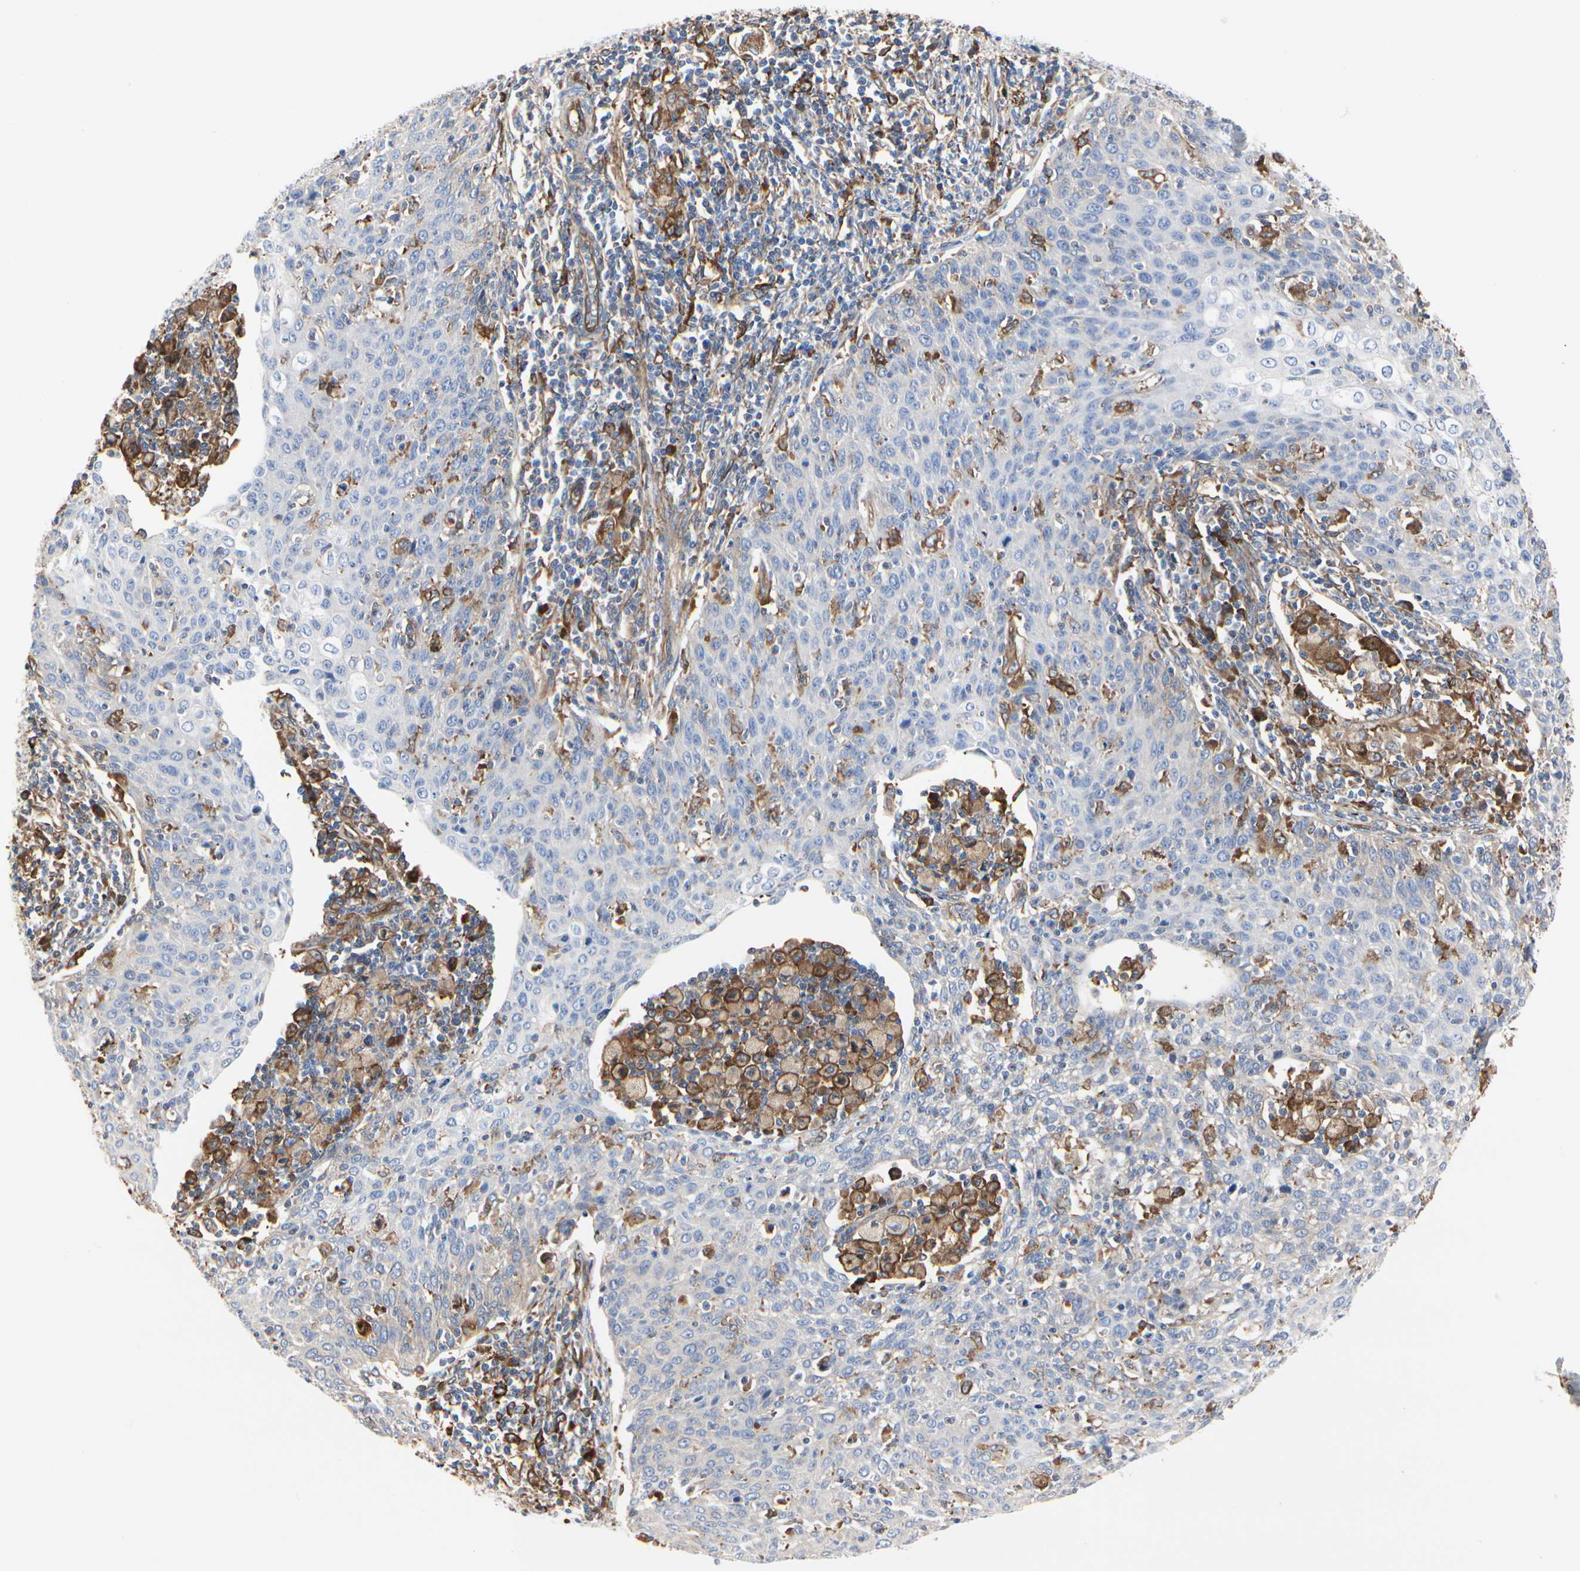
{"staining": {"intensity": "weak", "quantity": "25%-75%", "location": "cytoplasmic/membranous"}, "tissue": "cervical cancer", "cell_type": "Tumor cells", "image_type": "cancer", "snomed": [{"axis": "morphology", "description": "Squamous cell carcinoma, NOS"}, {"axis": "topography", "description": "Cervix"}], "caption": "DAB (3,3'-diaminobenzidine) immunohistochemical staining of cervical cancer shows weak cytoplasmic/membranous protein staining in about 25%-75% of tumor cells.", "gene": "C3orf52", "patient": {"sex": "female", "age": 38}}